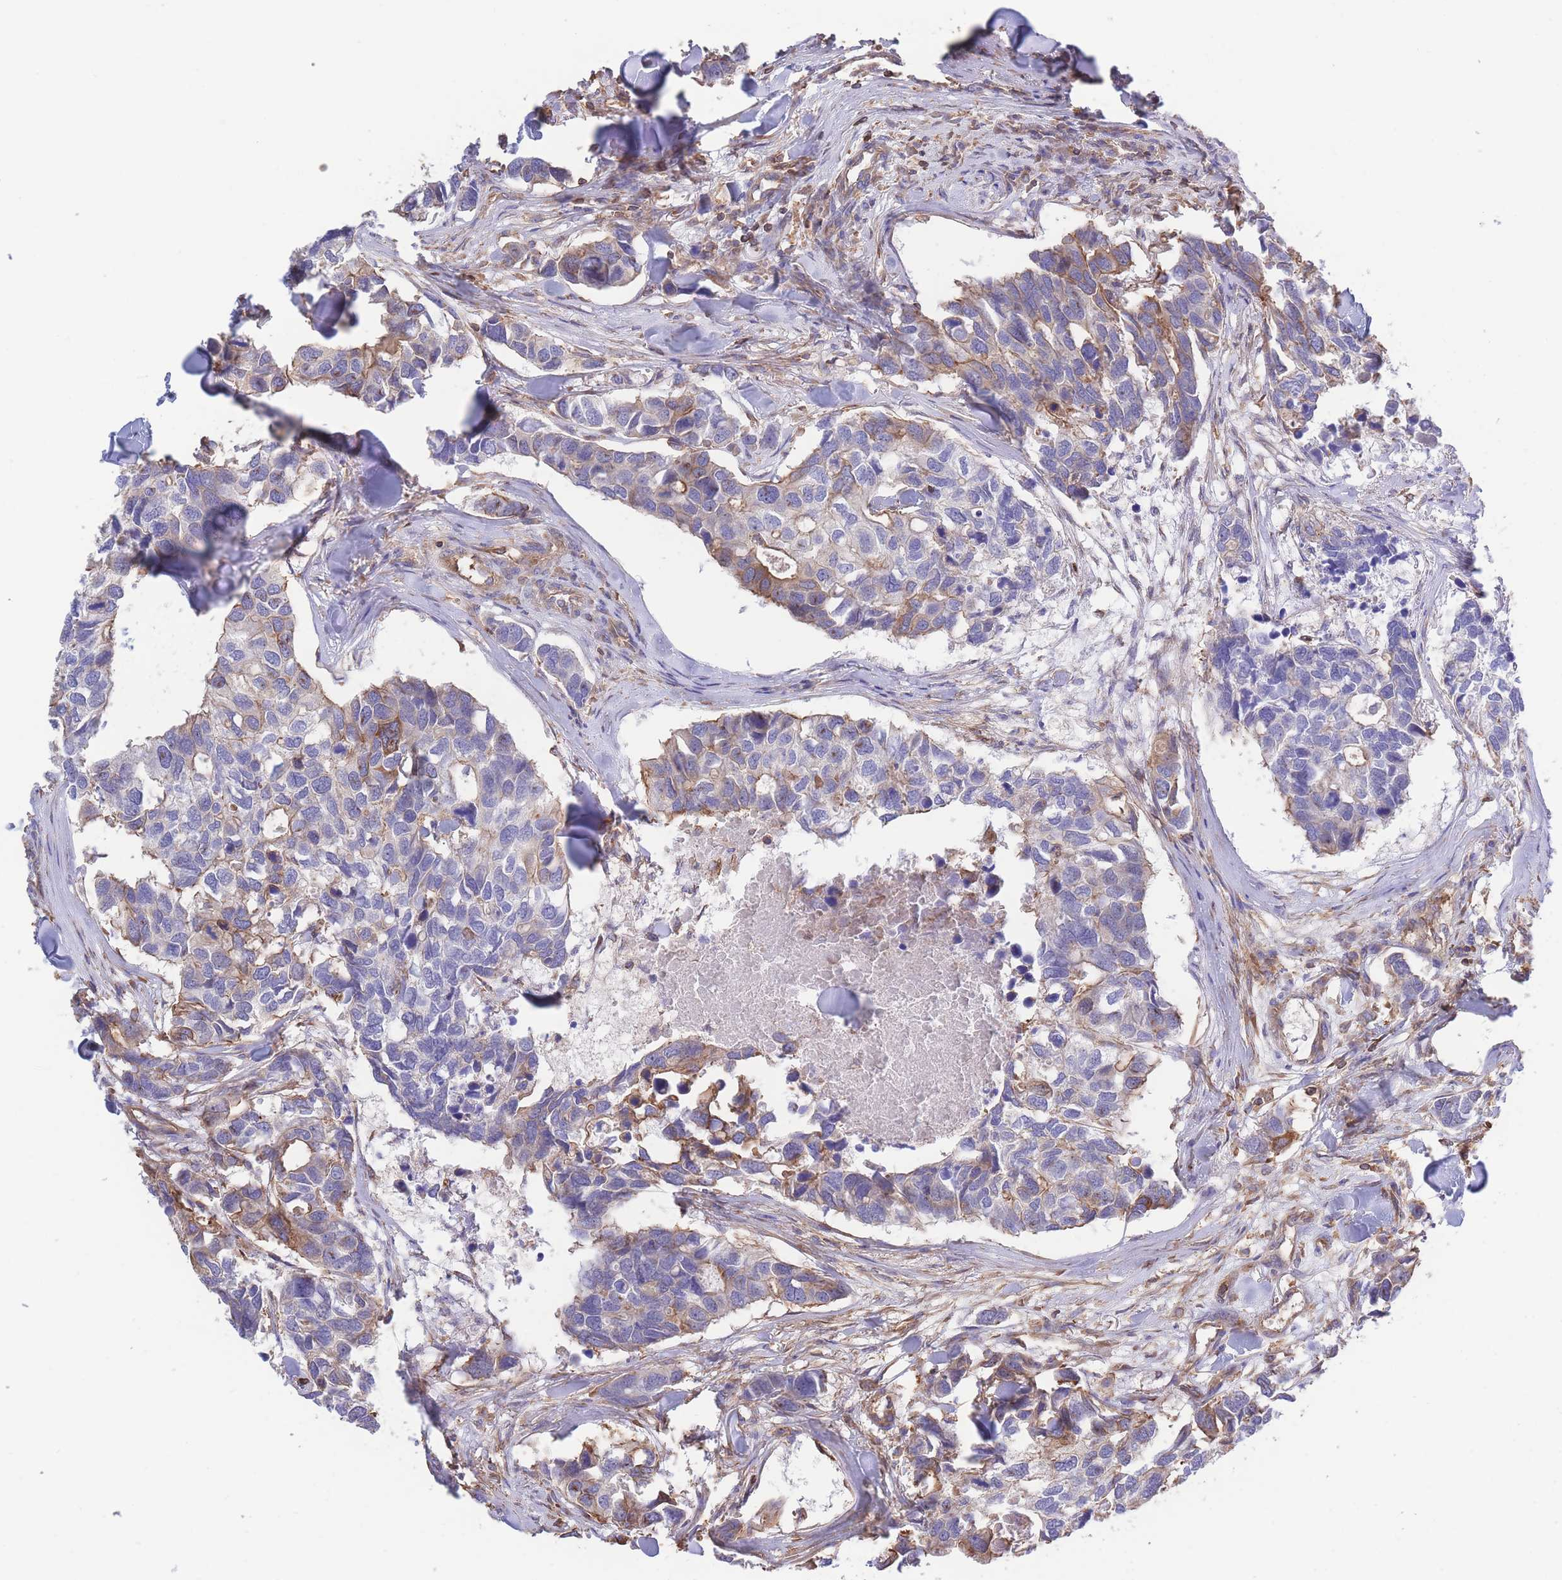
{"staining": {"intensity": "moderate", "quantity": "<25%", "location": "cytoplasmic/membranous"}, "tissue": "breast cancer", "cell_type": "Tumor cells", "image_type": "cancer", "snomed": [{"axis": "morphology", "description": "Duct carcinoma"}, {"axis": "topography", "description": "Breast"}], "caption": "This is a micrograph of IHC staining of breast cancer, which shows moderate expression in the cytoplasmic/membranous of tumor cells.", "gene": "LRRN4CL", "patient": {"sex": "female", "age": 83}}